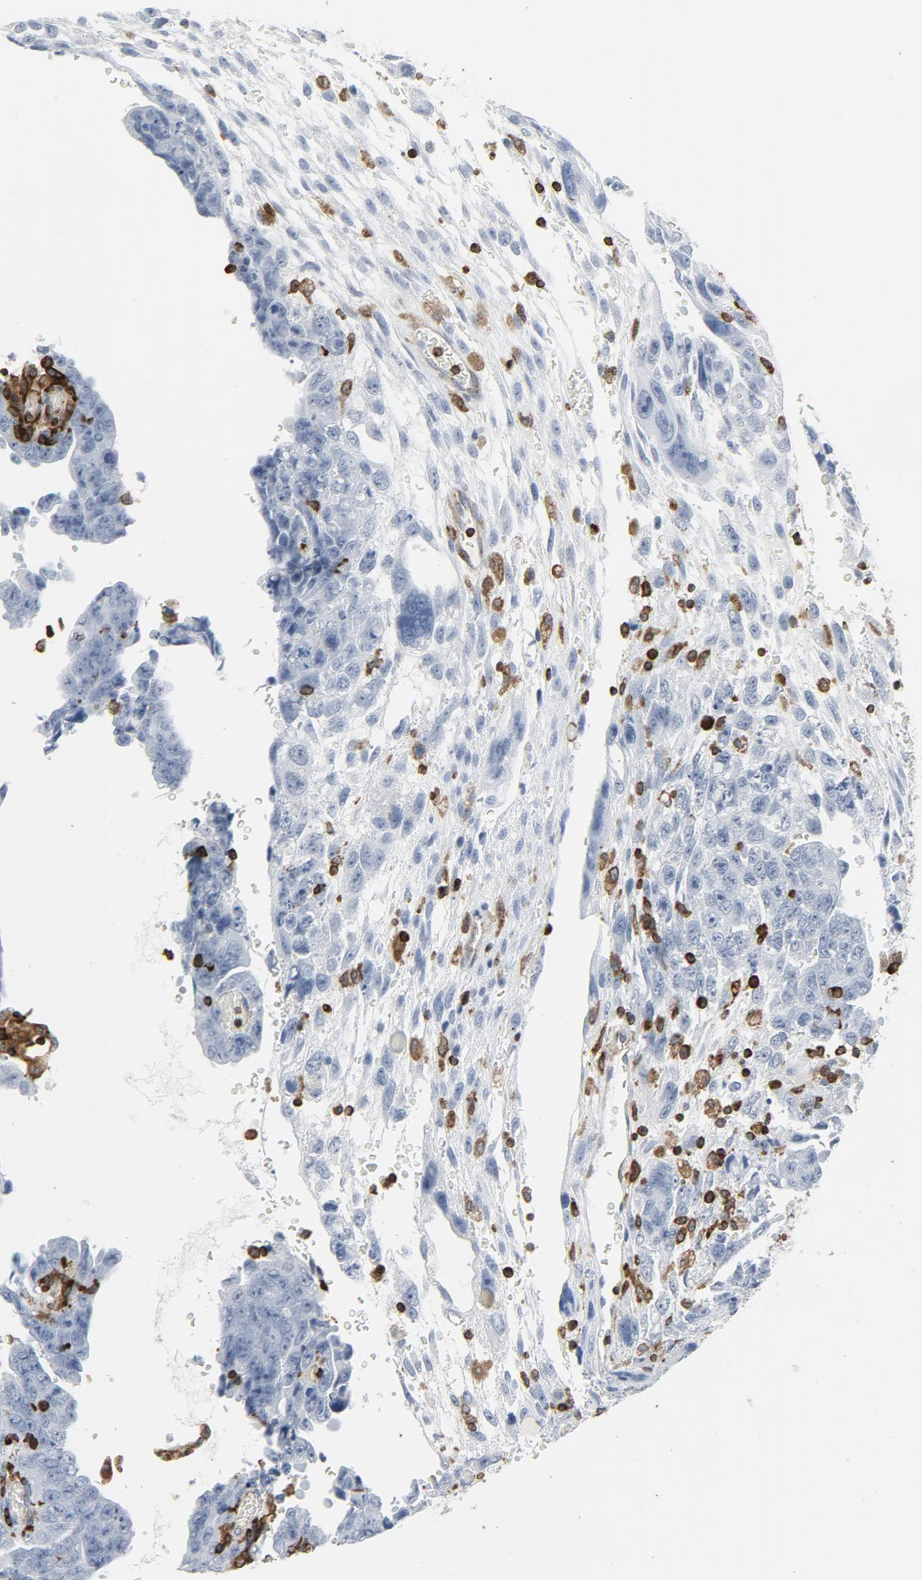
{"staining": {"intensity": "negative", "quantity": "none", "location": "none"}, "tissue": "testis cancer", "cell_type": "Tumor cells", "image_type": "cancer", "snomed": [{"axis": "morphology", "description": "Carcinoma, Embryonal, NOS"}, {"axis": "topography", "description": "Testis"}], "caption": "Testis cancer was stained to show a protein in brown. There is no significant expression in tumor cells. Nuclei are stained in blue.", "gene": "LCP2", "patient": {"sex": "male", "age": 28}}